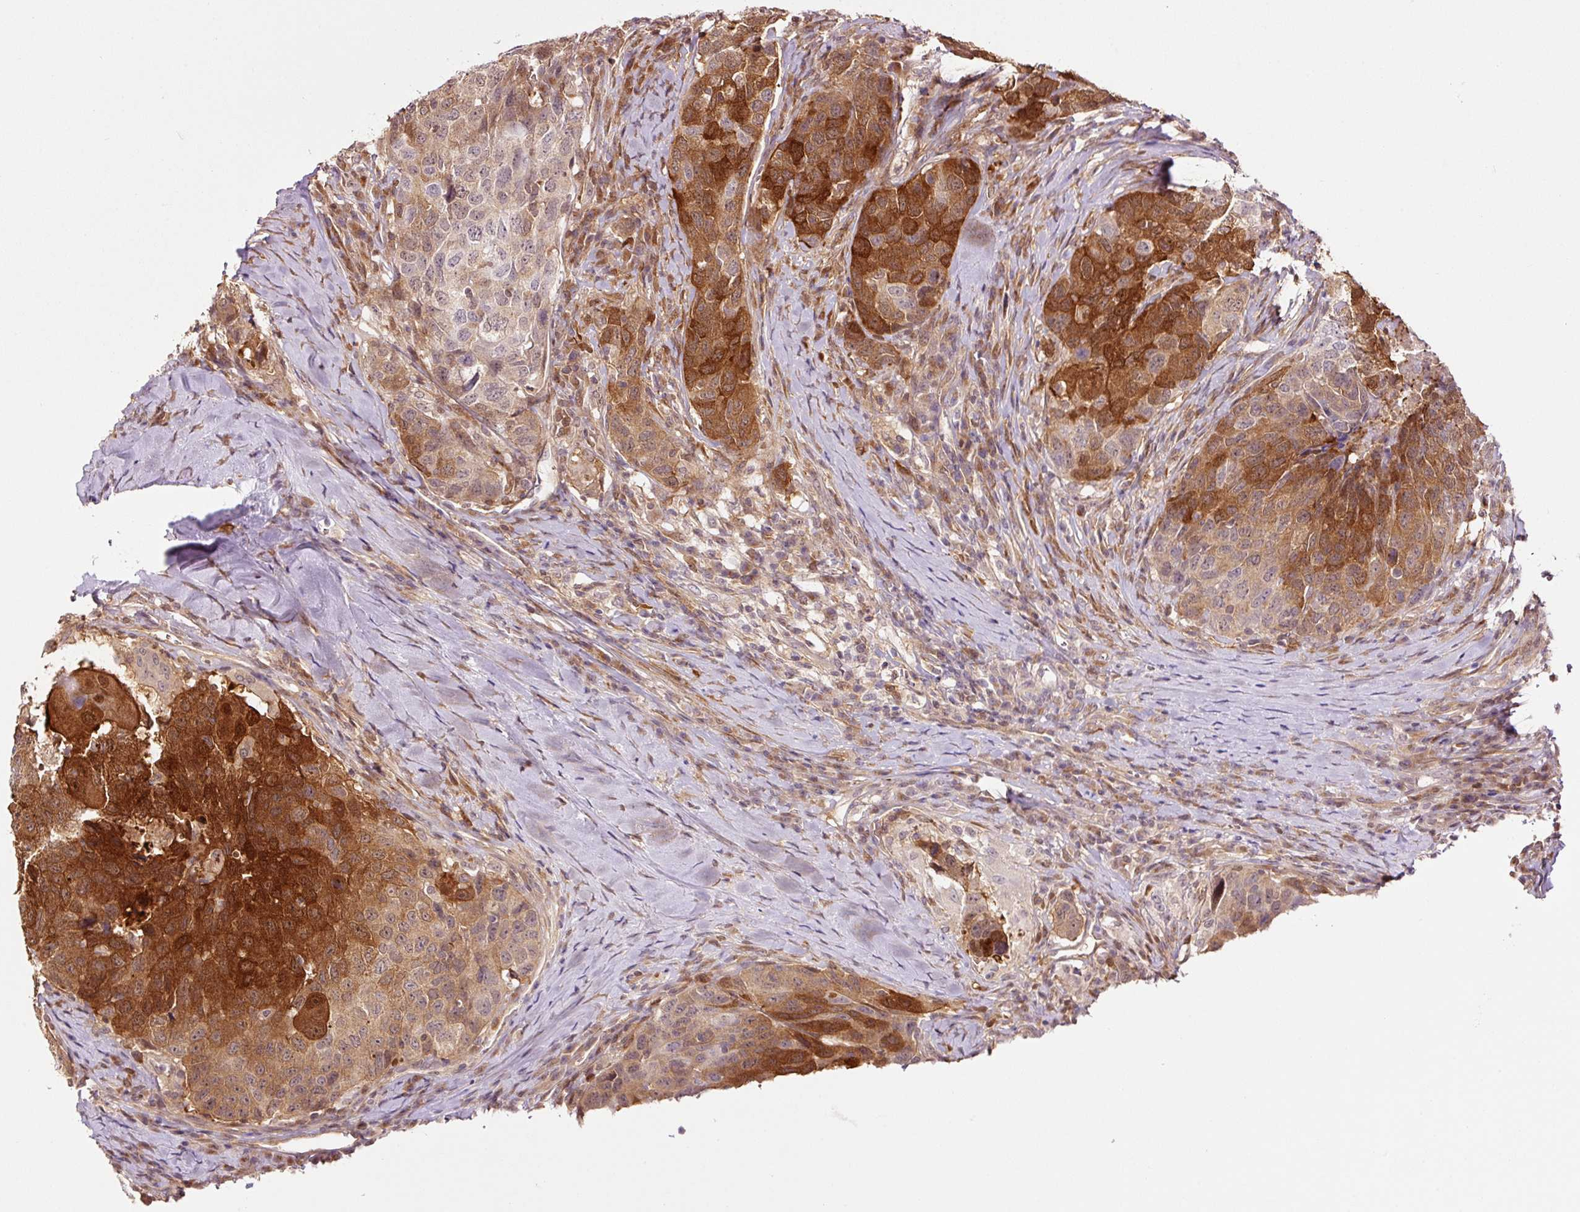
{"staining": {"intensity": "strong", "quantity": "25%-75%", "location": "cytoplasmic/membranous,nuclear"}, "tissue": "head and neck cancer", "cell_type": "Tumor cells", "image_type": "cancer", "snomed": [{"axis": "morphology", "description": "Squamous cell carcinoma, NOS"}, {"axis": "topography", "description": "Head-Neck"}], "caption": "Strong cytoplasmic/membranous and nuclear staining is present in approximately 25%-75% of tumor cells in head and neck cancer.", "gene": "FBXL14", "patient": {"sex": "male", "age": 66}}